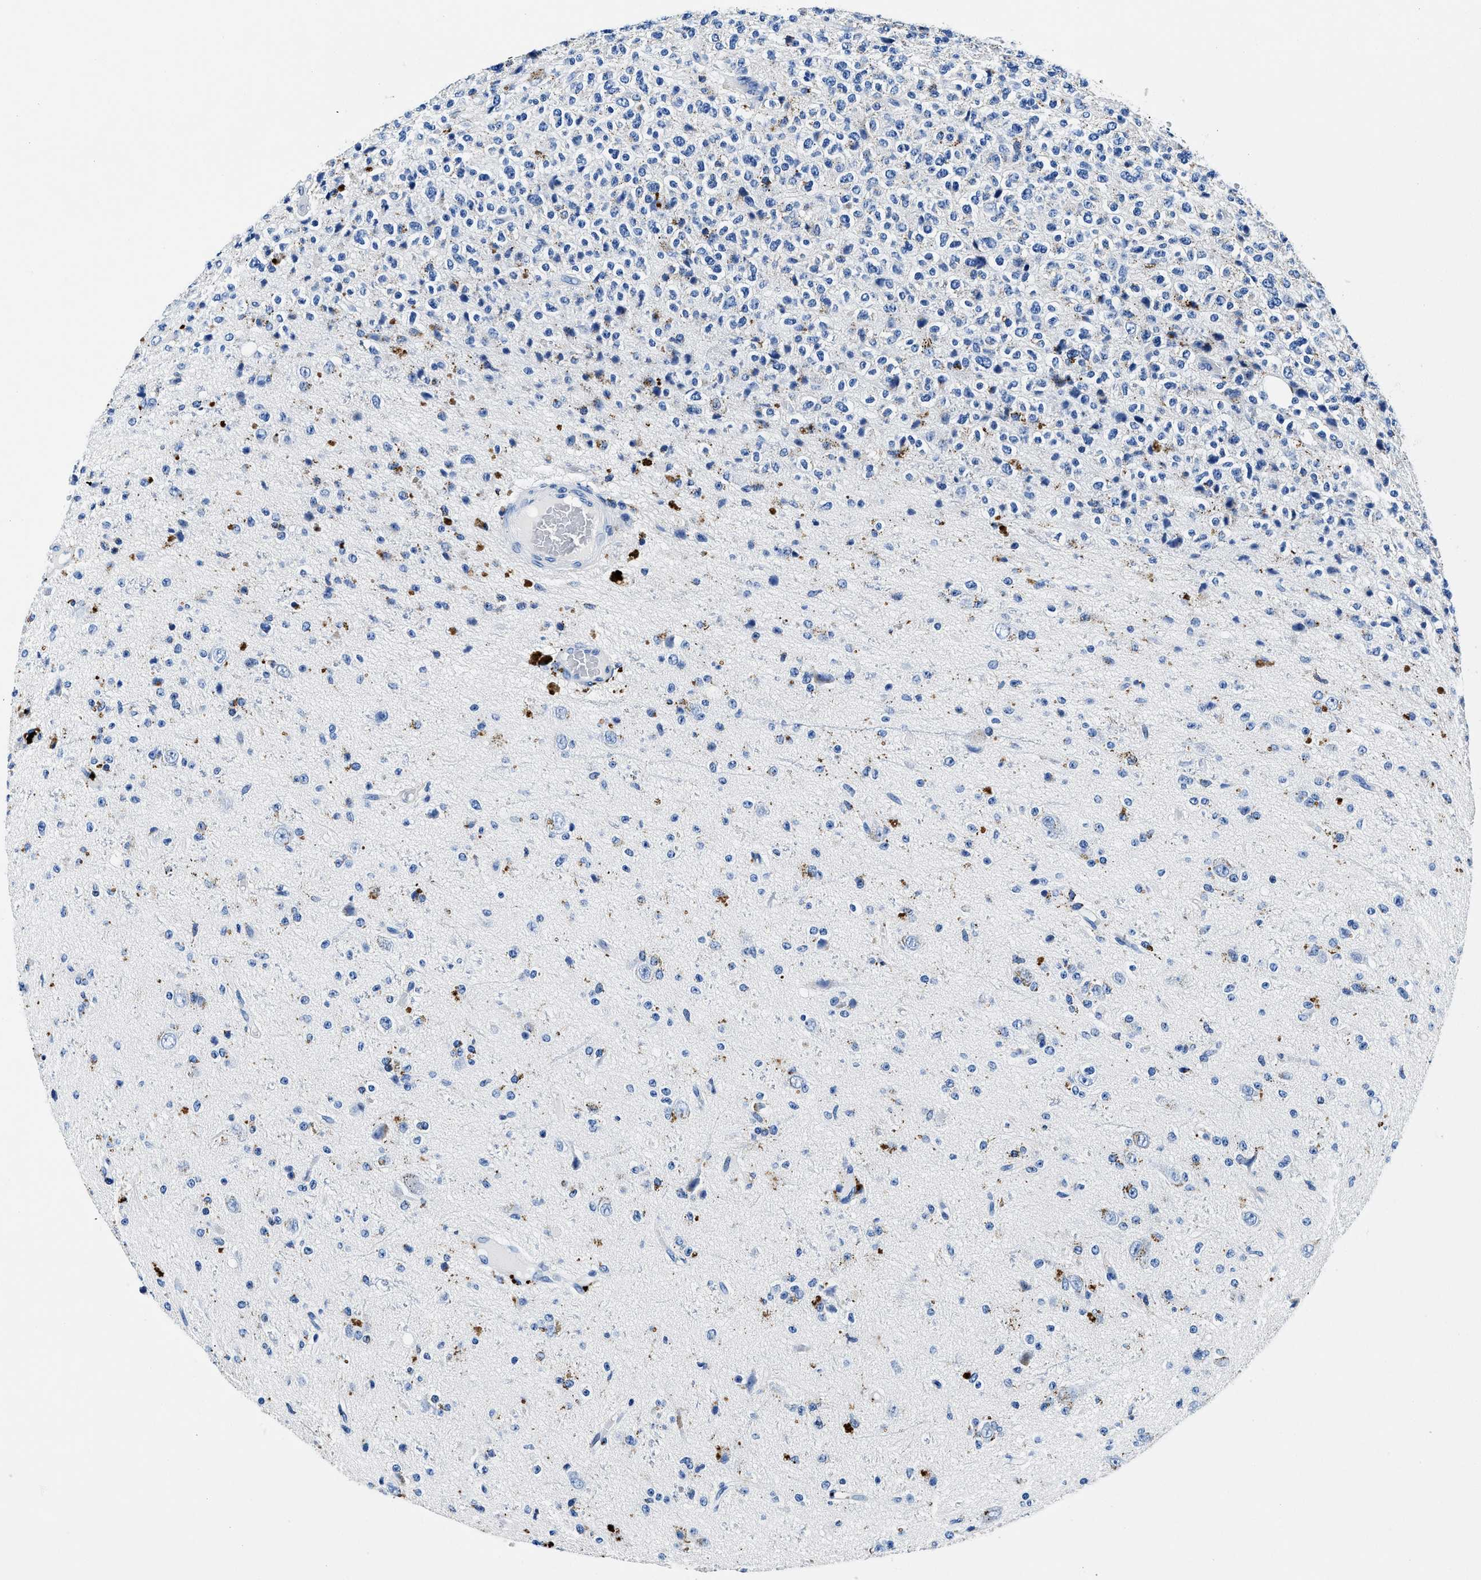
{"staining": {"intensity": "negative", "quantity": "none", "location": "none"}, "tissue": "glioma", "cell_type": "Tumor cells", "image_type": "cancer", "snomed": [{"axis": "morphology", "description": "Glioma, malignant, High grade"}, {"axis": "topography", "description": "pancreas cauda"}], "caption": "This photomicrograph is of glioma stained with immunohistochemistry (IHC) to label a protein in brown with the nuclei are counter-stained blue. There is no positivity in tumor cells.", "gene": "OR14K1", "patient": {"sex": "male", "age": 60}}